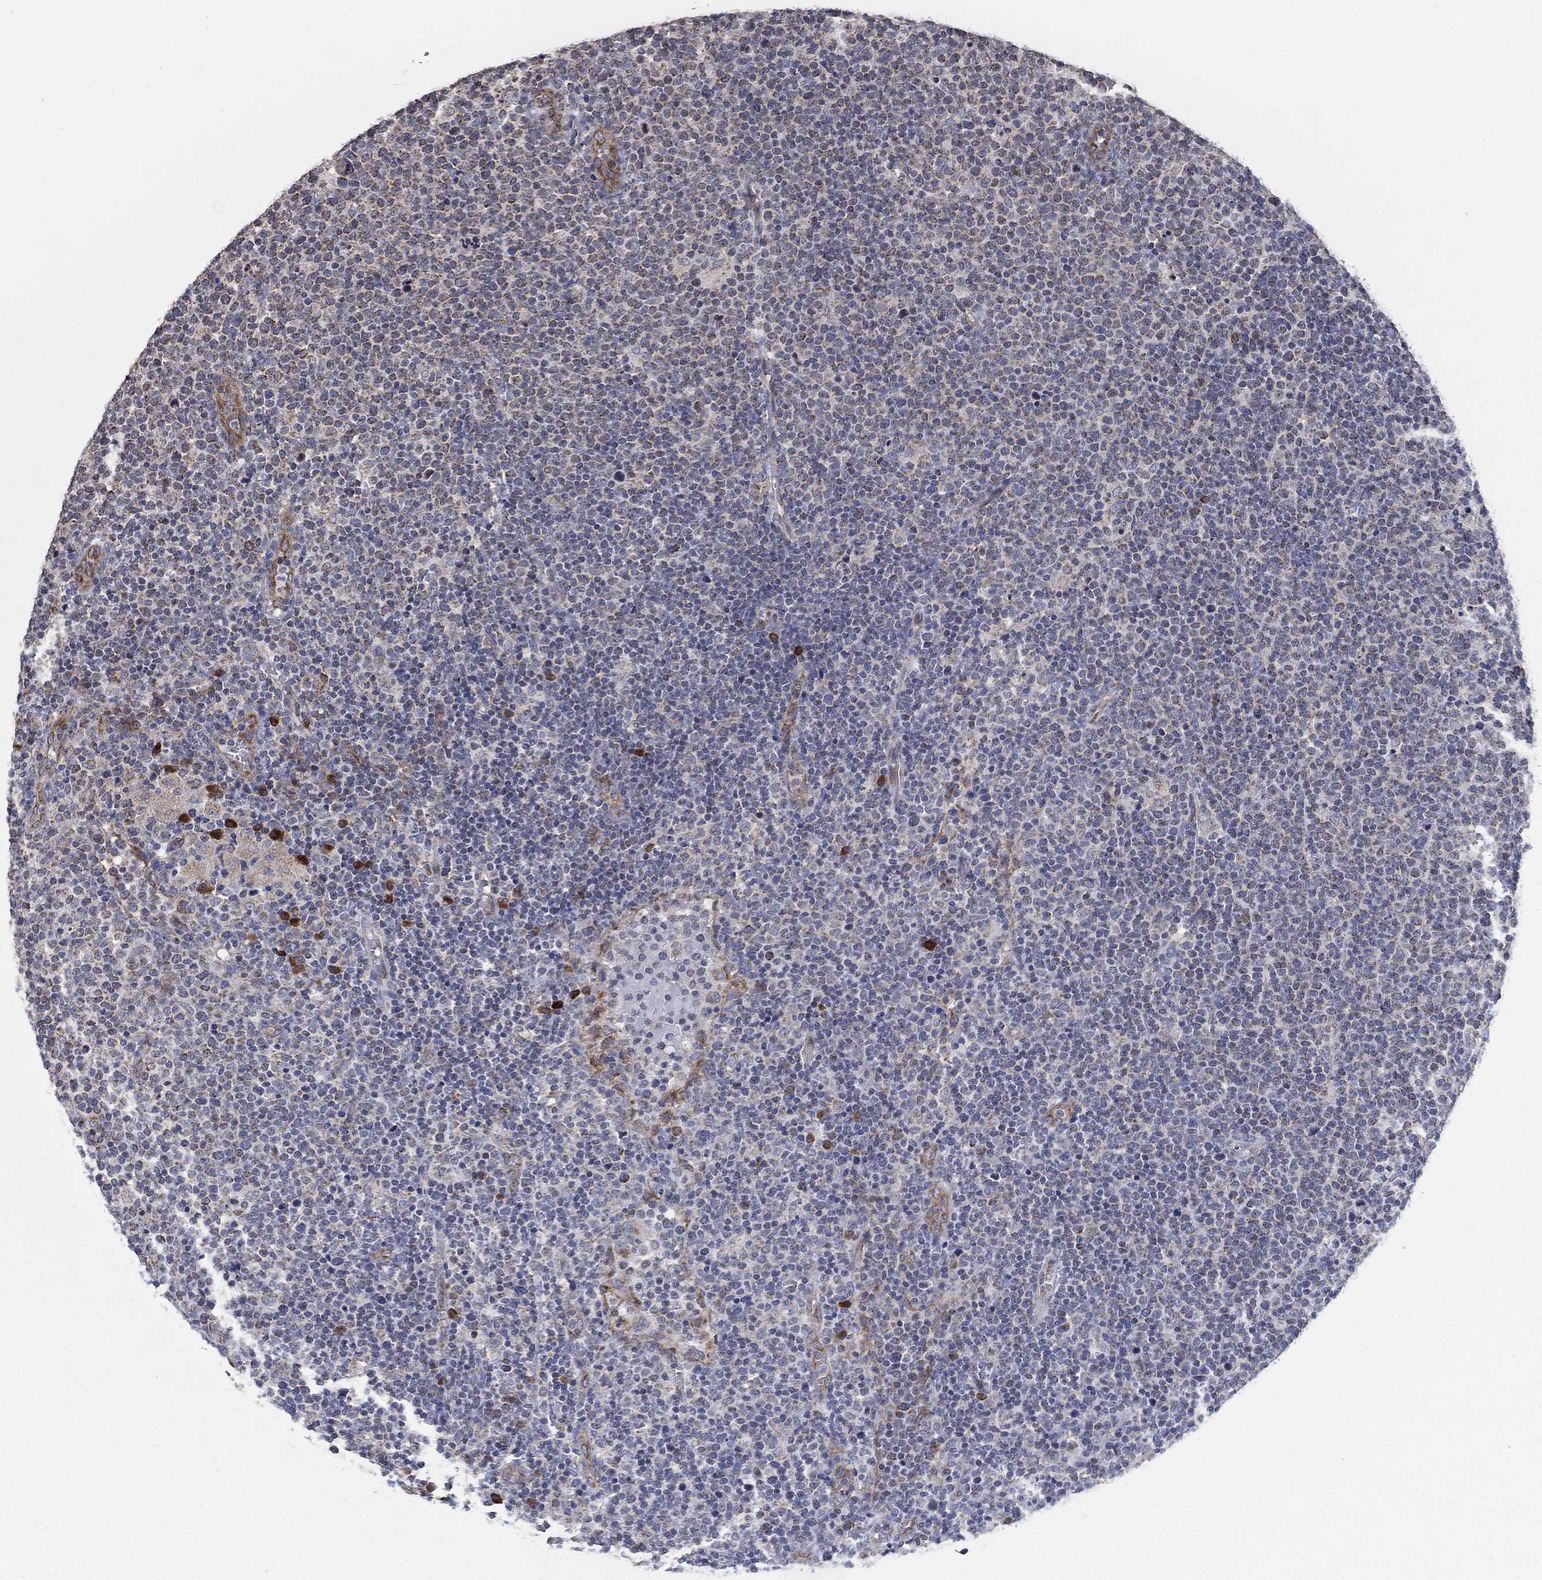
{"staining": {"intensity": "moderate", "quantity": "<25%", "location": "cytoplasmic/membranous"}, "tissue": "lymphoma", "cell_type": "Tumor cells", "image_type": "cancer", "snomed": [{"axis": "morphology", "description": "Malignant lymphoma, non-Hodgkin's type, High grade"}, {"axis": "topography", "description": "Lymph node"}], "caption": "About <25% of tumor cells in human high-grade malignant lymphoma, non-Hodgkin's type display moderate cytoplasmic/membranous protein positivity as visualized by brown immunohistochemical staining.", "gene": "HID1", "patient": {"sex": "male", "age": 61}}